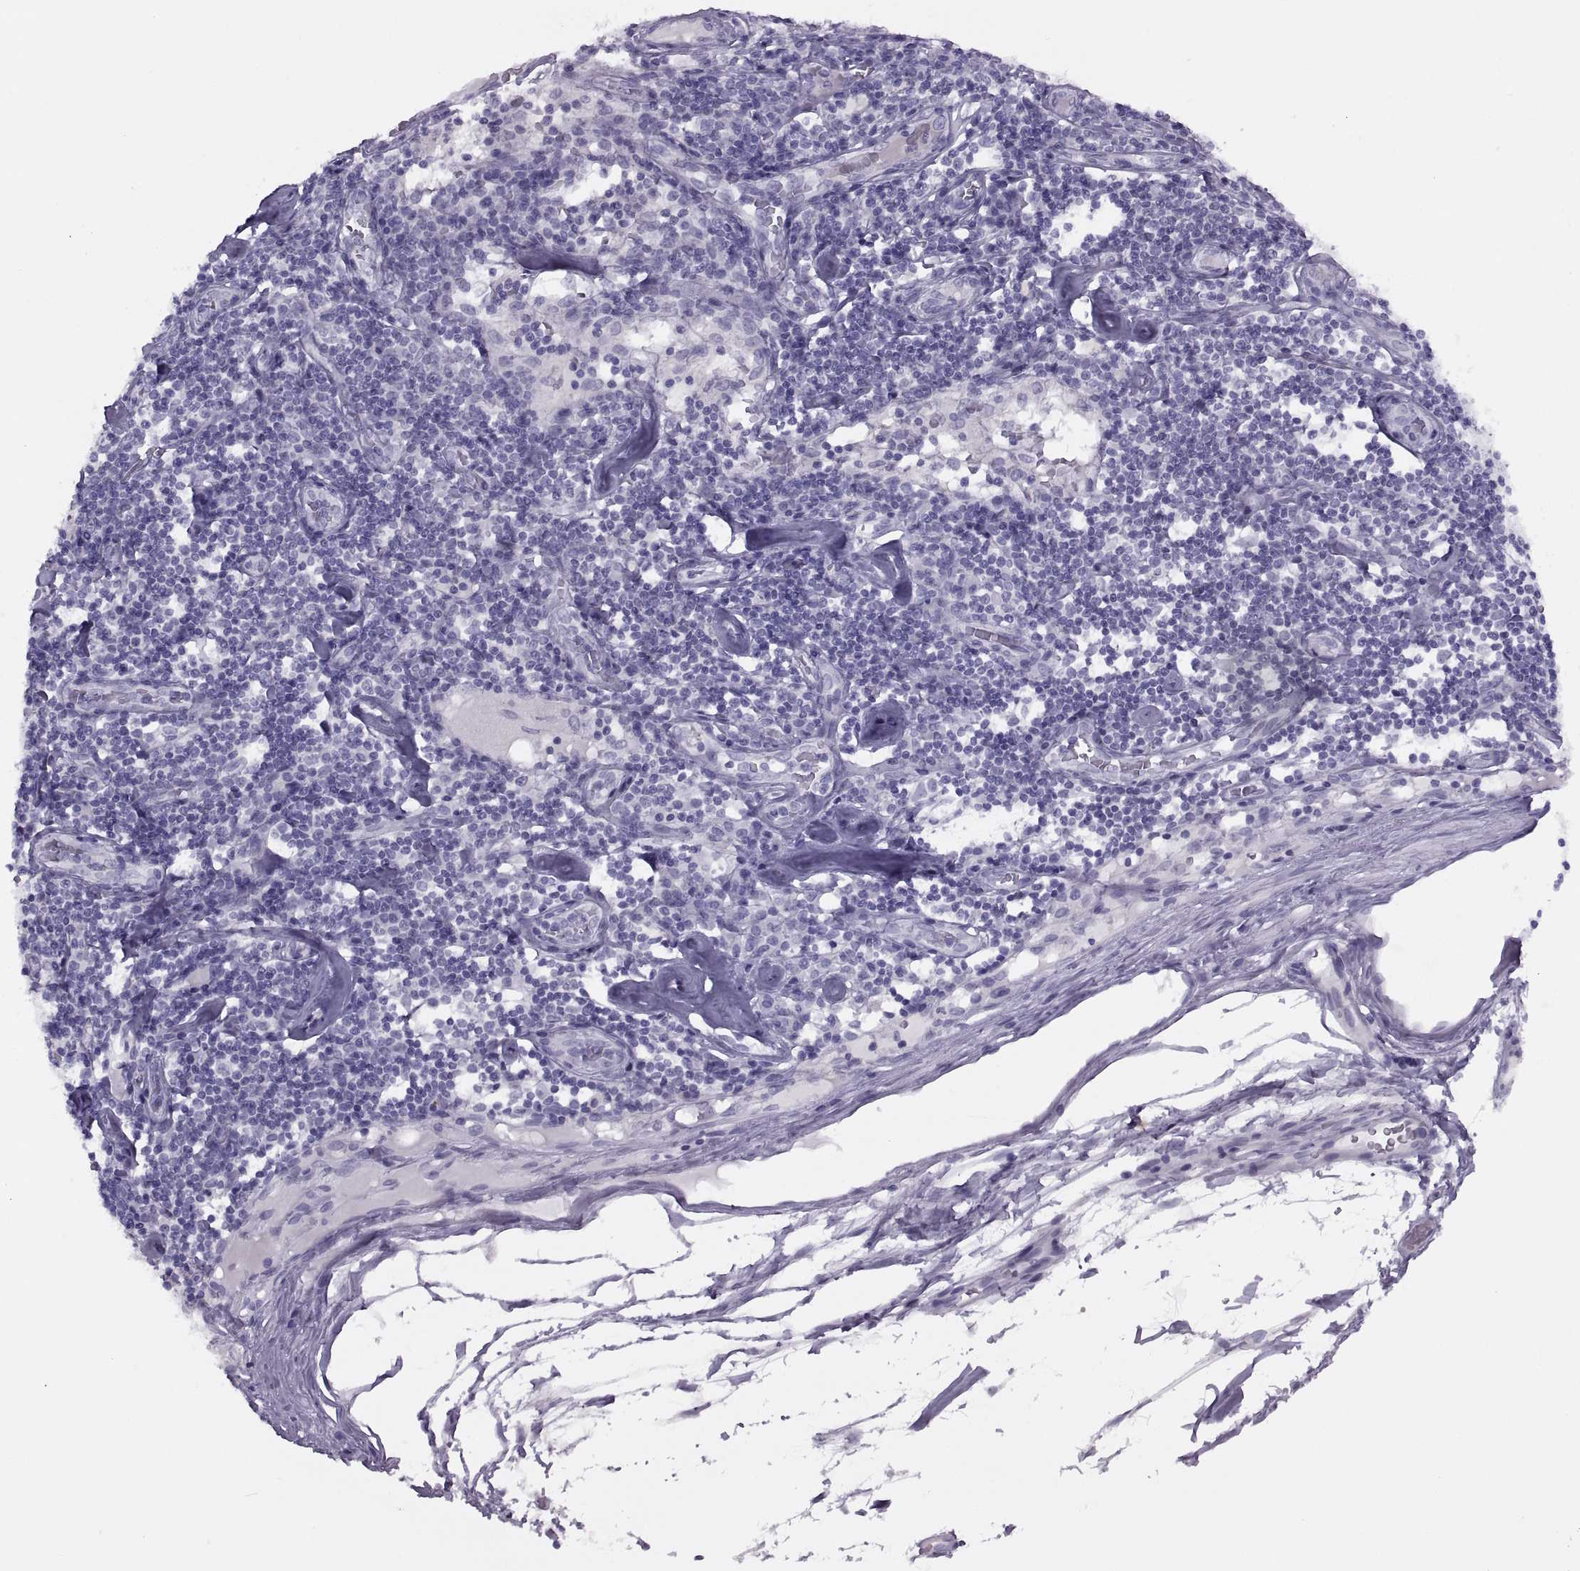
{"staining": {"intensity": "negative", "quantity": "none", "location": "none"}, "tissue": "melanoma", "cell_type": "Tumor cells", "image_type": "cancer", "snomed": [{"axis": "morphology", "description": "Malignant melanoma, Metastatic site"}, {"axis": "topography", "description": "Lymph node"}], "caption": "Tumor cells show no significant expression in malignant melanoma (metastatic site).", "gene": "FAM24A", "patient": {"sex": "female", "age": 64}}